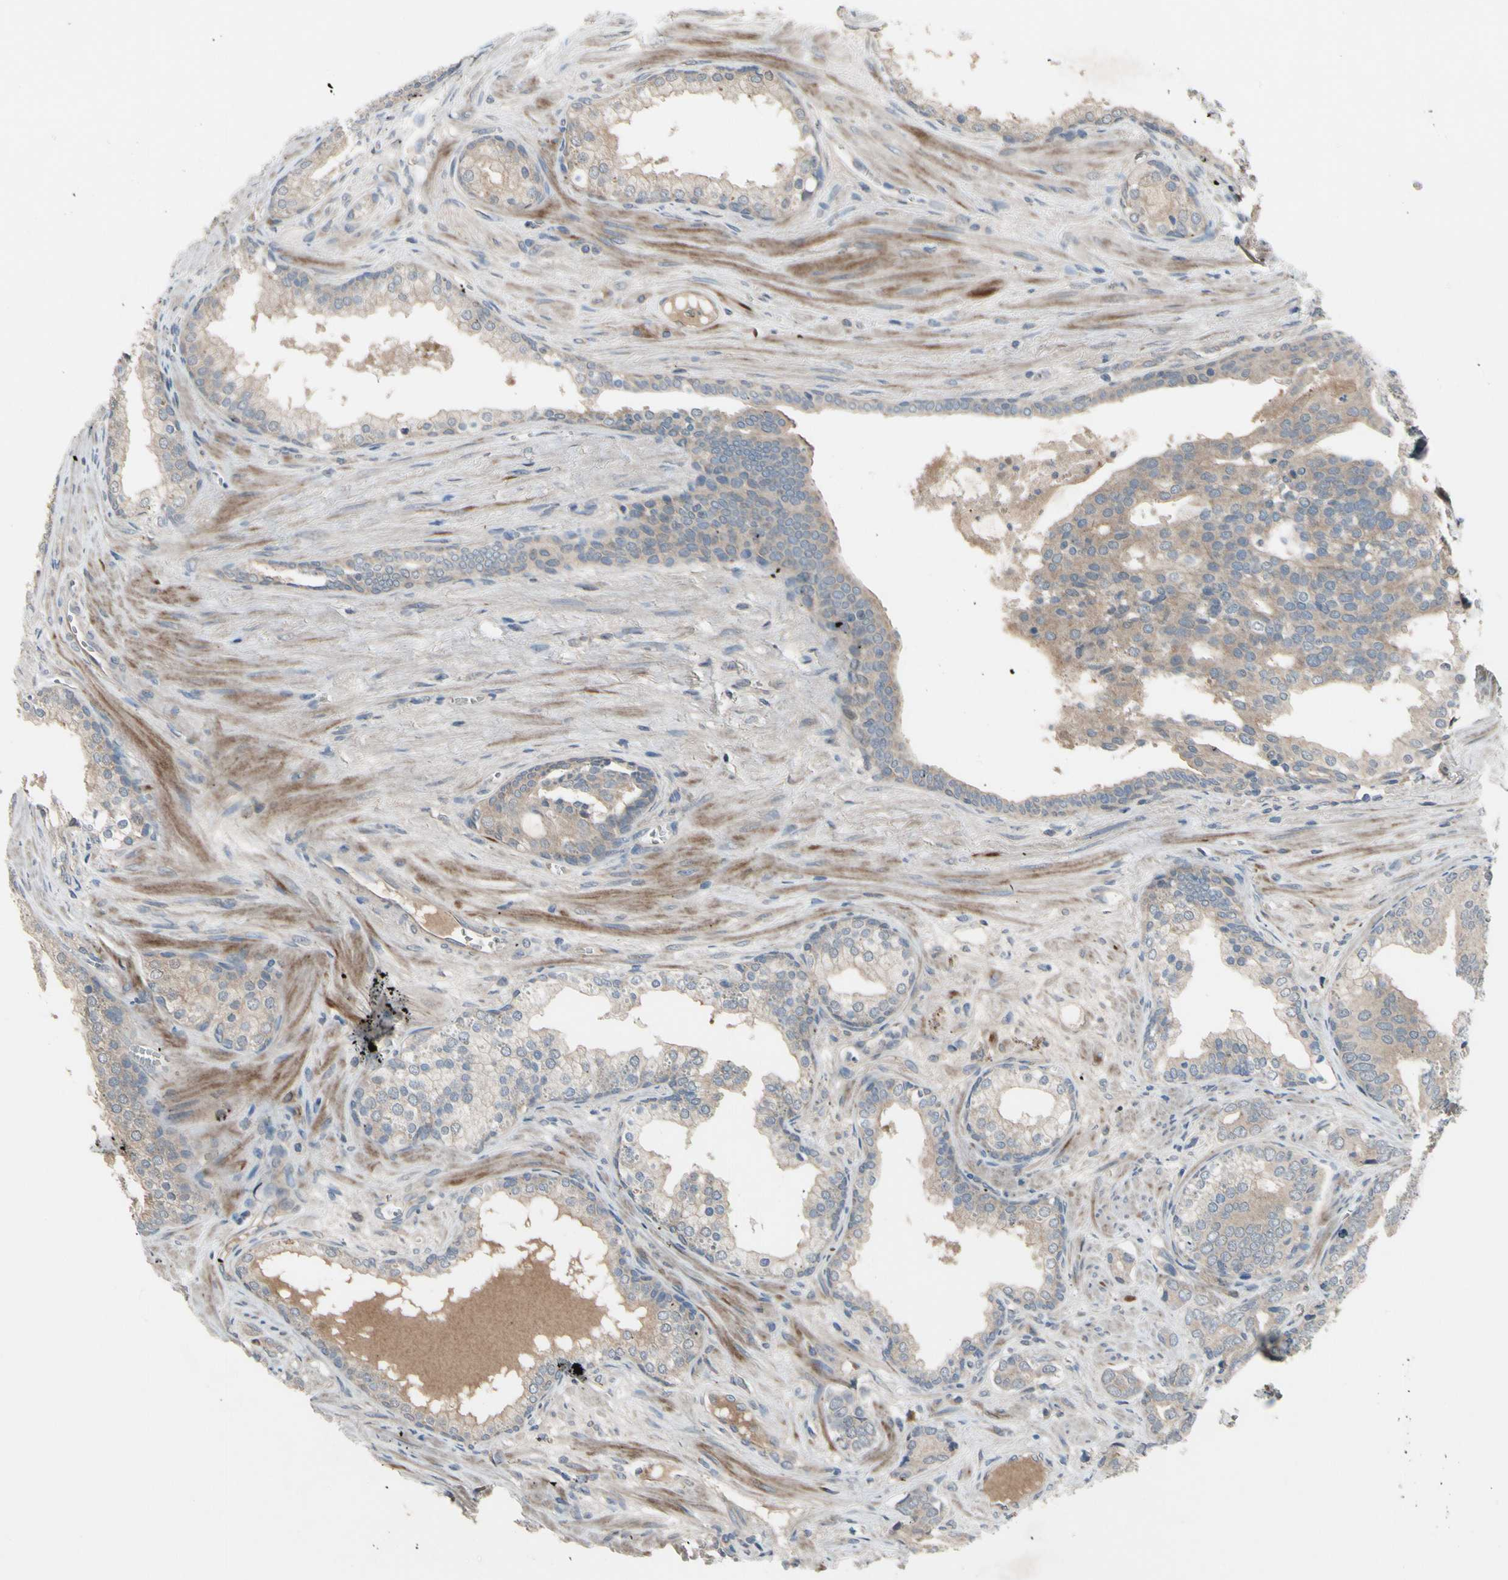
{"staining": {"intensity": "weak", "quantity": "25%-75%", "location": "cytoplasmic/membranous"}, "tissue": "prostate cancer", "cell_type": "Tumor cells", "image_type": "cancer", "snomed": [{"axis": "morphology", "description": "Adenocarcinoma, Low grade"}, {"axis": "topography", "description": "Prostate"}], "caption": "There is low levels of weak cytoplasmic/membranous positivity in tumor cells of prostate cancer, as demonstrated by immunohistochemical staining (brown color).", "gene": "ICAM5", "patient": {"sex": "male", "age": 58}}